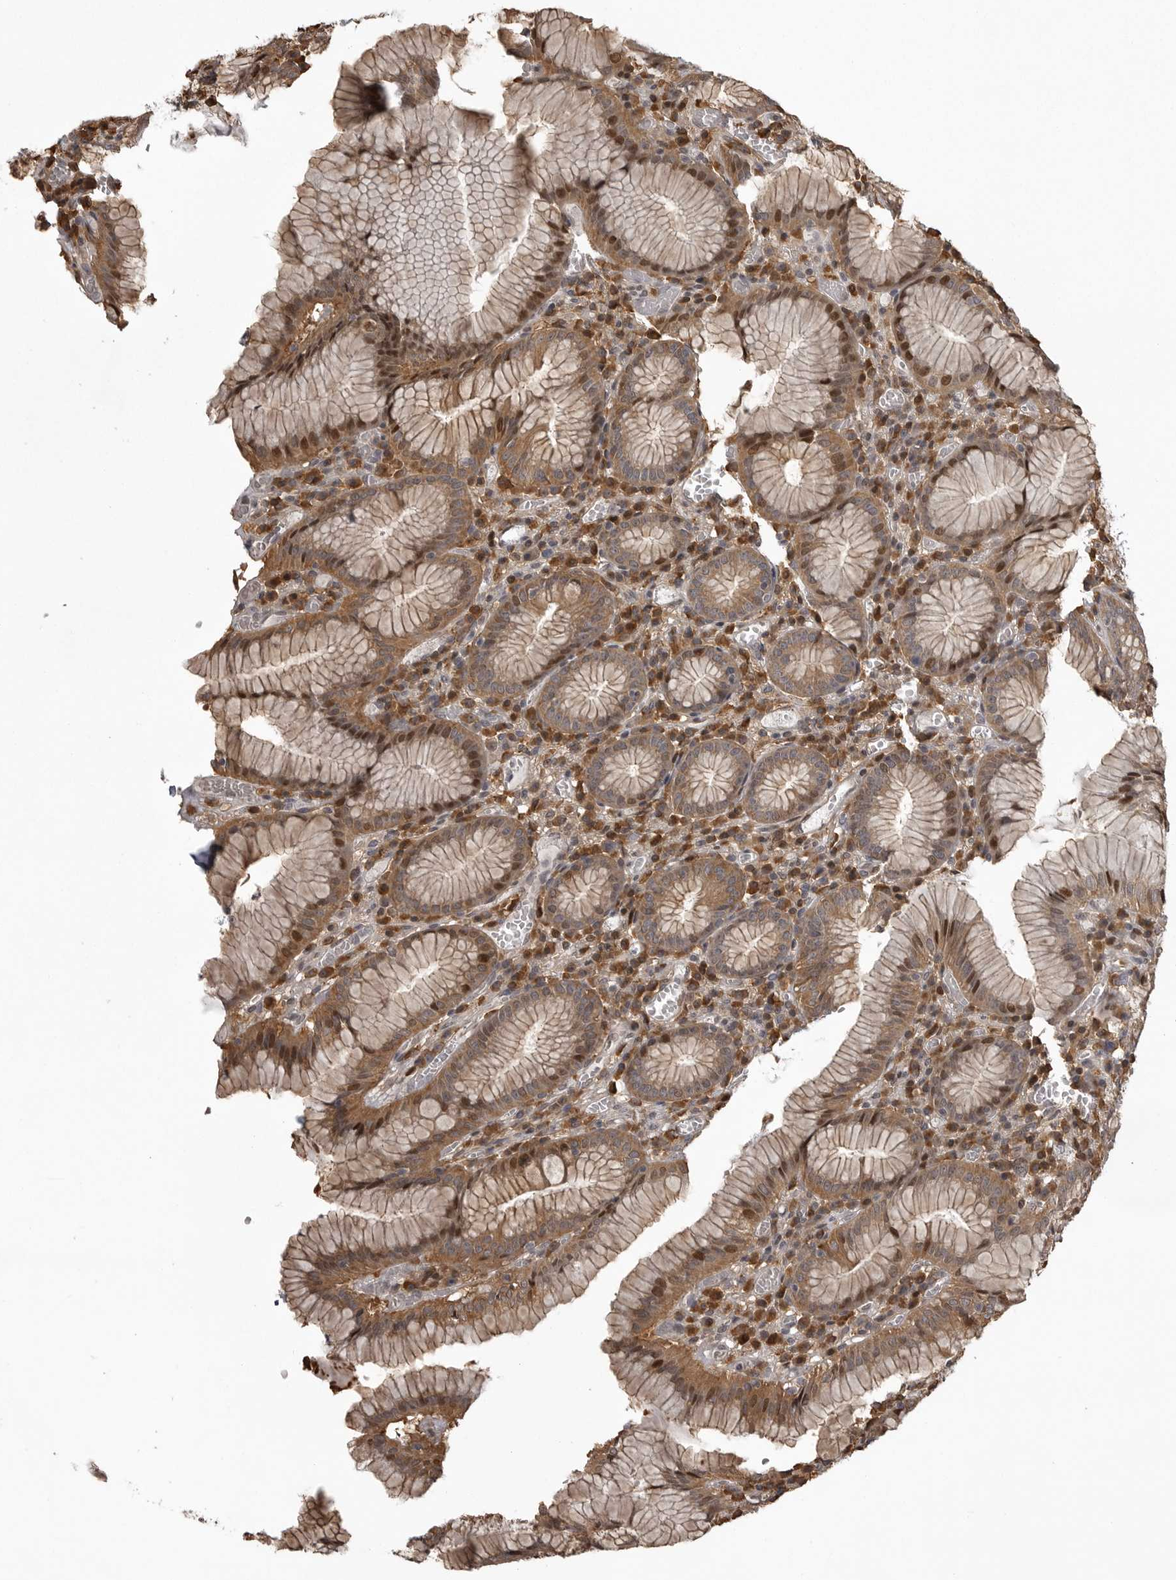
{"staining": {"intensity": "strong", "quantity": "25%-75%", "location": "cytoplasmic/membranous,nuclear"}, "tissue": "stomach", "cell_type": "Glandular cells", "image_type": "normal", "snomed": [{"axis": "morphology", "description": "Normal tissue, NOS"}, {"axis": "topography", "description": "Stomach"}], "caption": "About 25%-75% of glandular cells in normal stomach display strong cytoplasmic/membranous,nuclear protein expression as visualized by brown immunohistochemical staining.", "gene": "SNX16", "patient": {"sex": "male", "age": 55}}